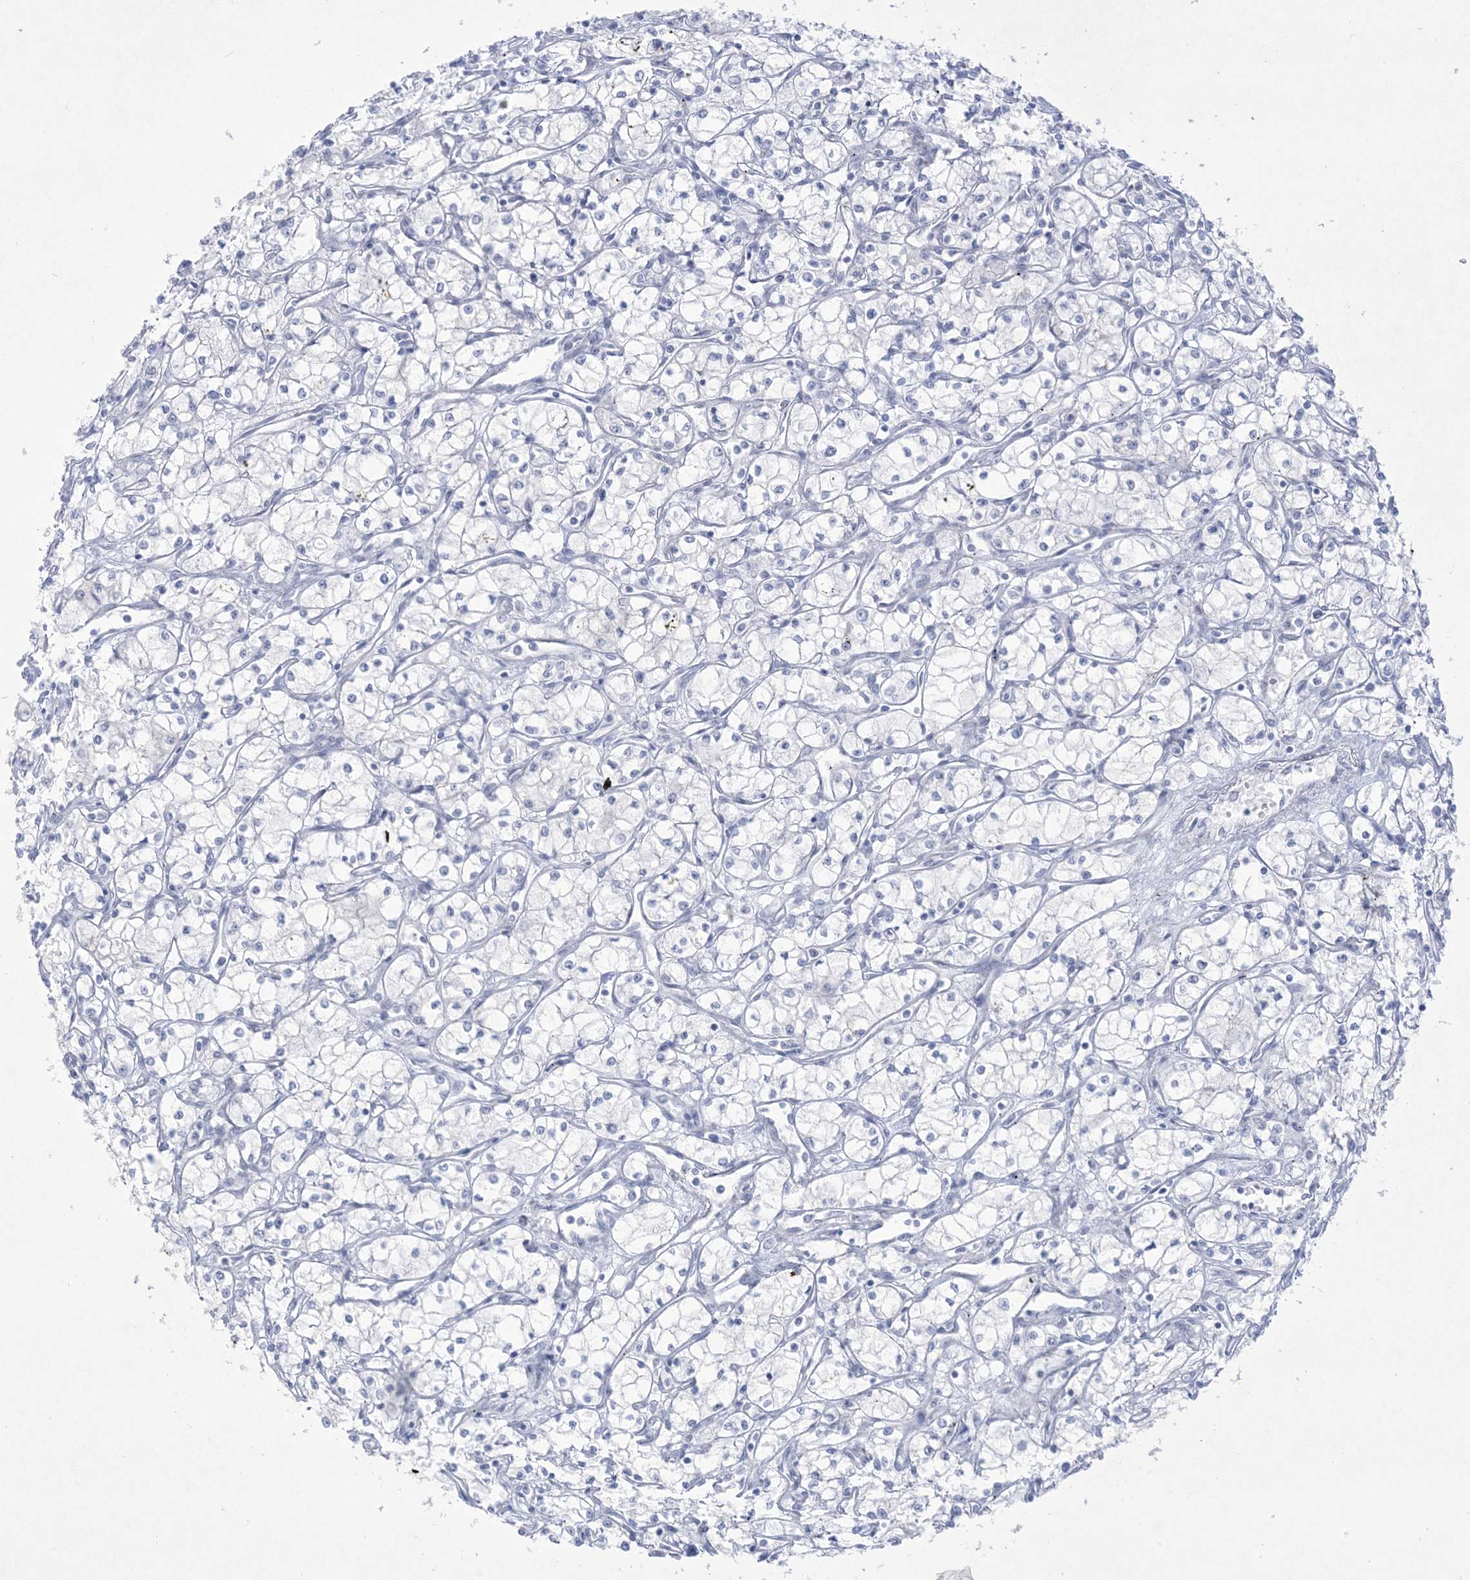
{"staining": {"intensity": "negative", "quantity": "none", "location": "none"}, "tissue": "renal cancer", "cell_type": "Tumor cells", "image_type": "cancer", "snomed": [{"axis": "morphology", "description": "Adenocarcinoma, NOS"}, {"axis": "topography", "description": "Kidney"}], "caption": "A histopathology image of renal cancer (adenocarcinoma) stained for a protein demonstrates no brown staining in tumor cells.", "gene": "HOMEZ", "patient": {"sex": "male", "age": 59}}